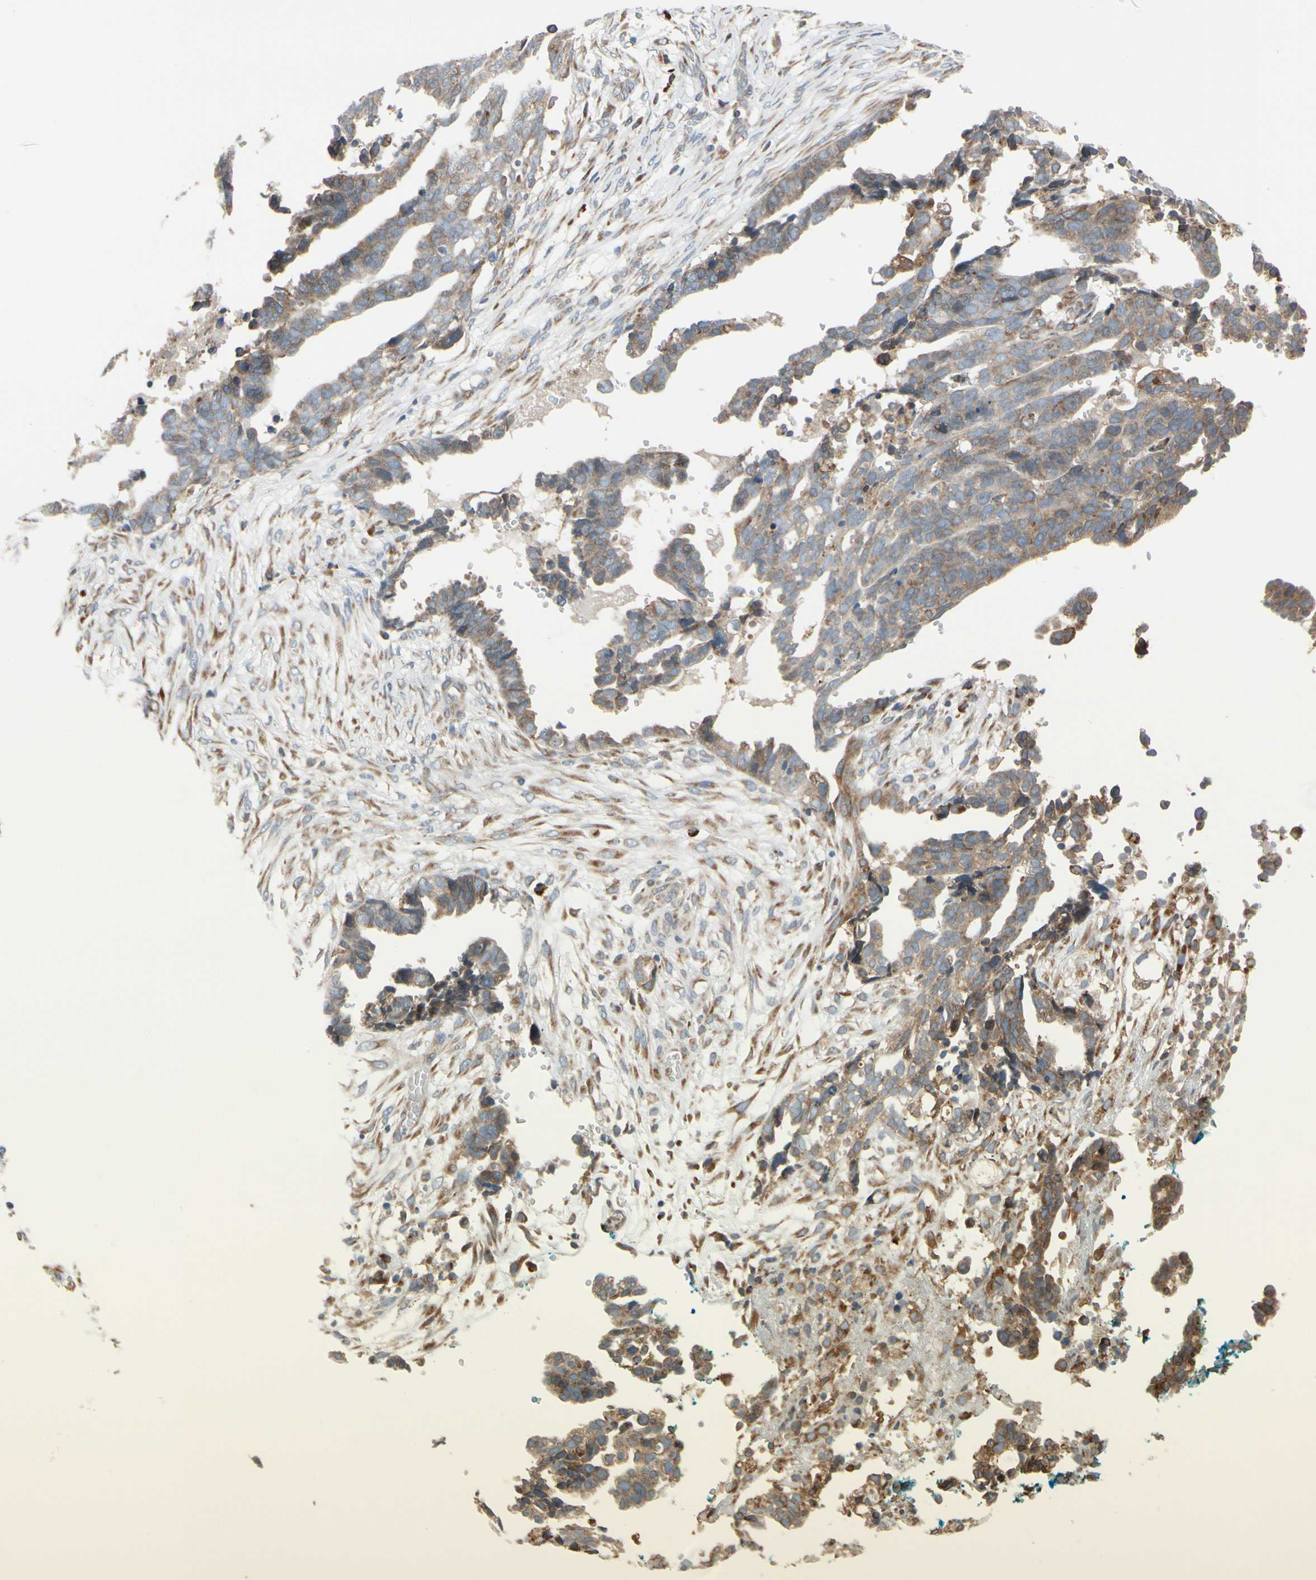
{"staining": {"intensity": "moderate", "quantity": "25%-75%", "location": "cytoplasmic/membranous"}, "tissue": "ovarian cancer", "cell_type": "Tumor cells", "image_type": "cancer", "snomed": [{"axis": "morphology", "description": "Normal tissue, NOS"}, {"axis": "morphology", "description": "Cystadenocarcinoma, serous, NOS"}, {"axis": "topography", "description": "Fallopian tube"}, {"axis": "topography", "description": "Ovary"}], "caption": "A medium amount of moderate cytoplasmic/membranous staining is identified in about 25%-75% of tumor cells in serous cystadenocarcinoma (ovarian) tissue.", "gene": "RPN2", "patient": {"sex": "female", "age": 56}}